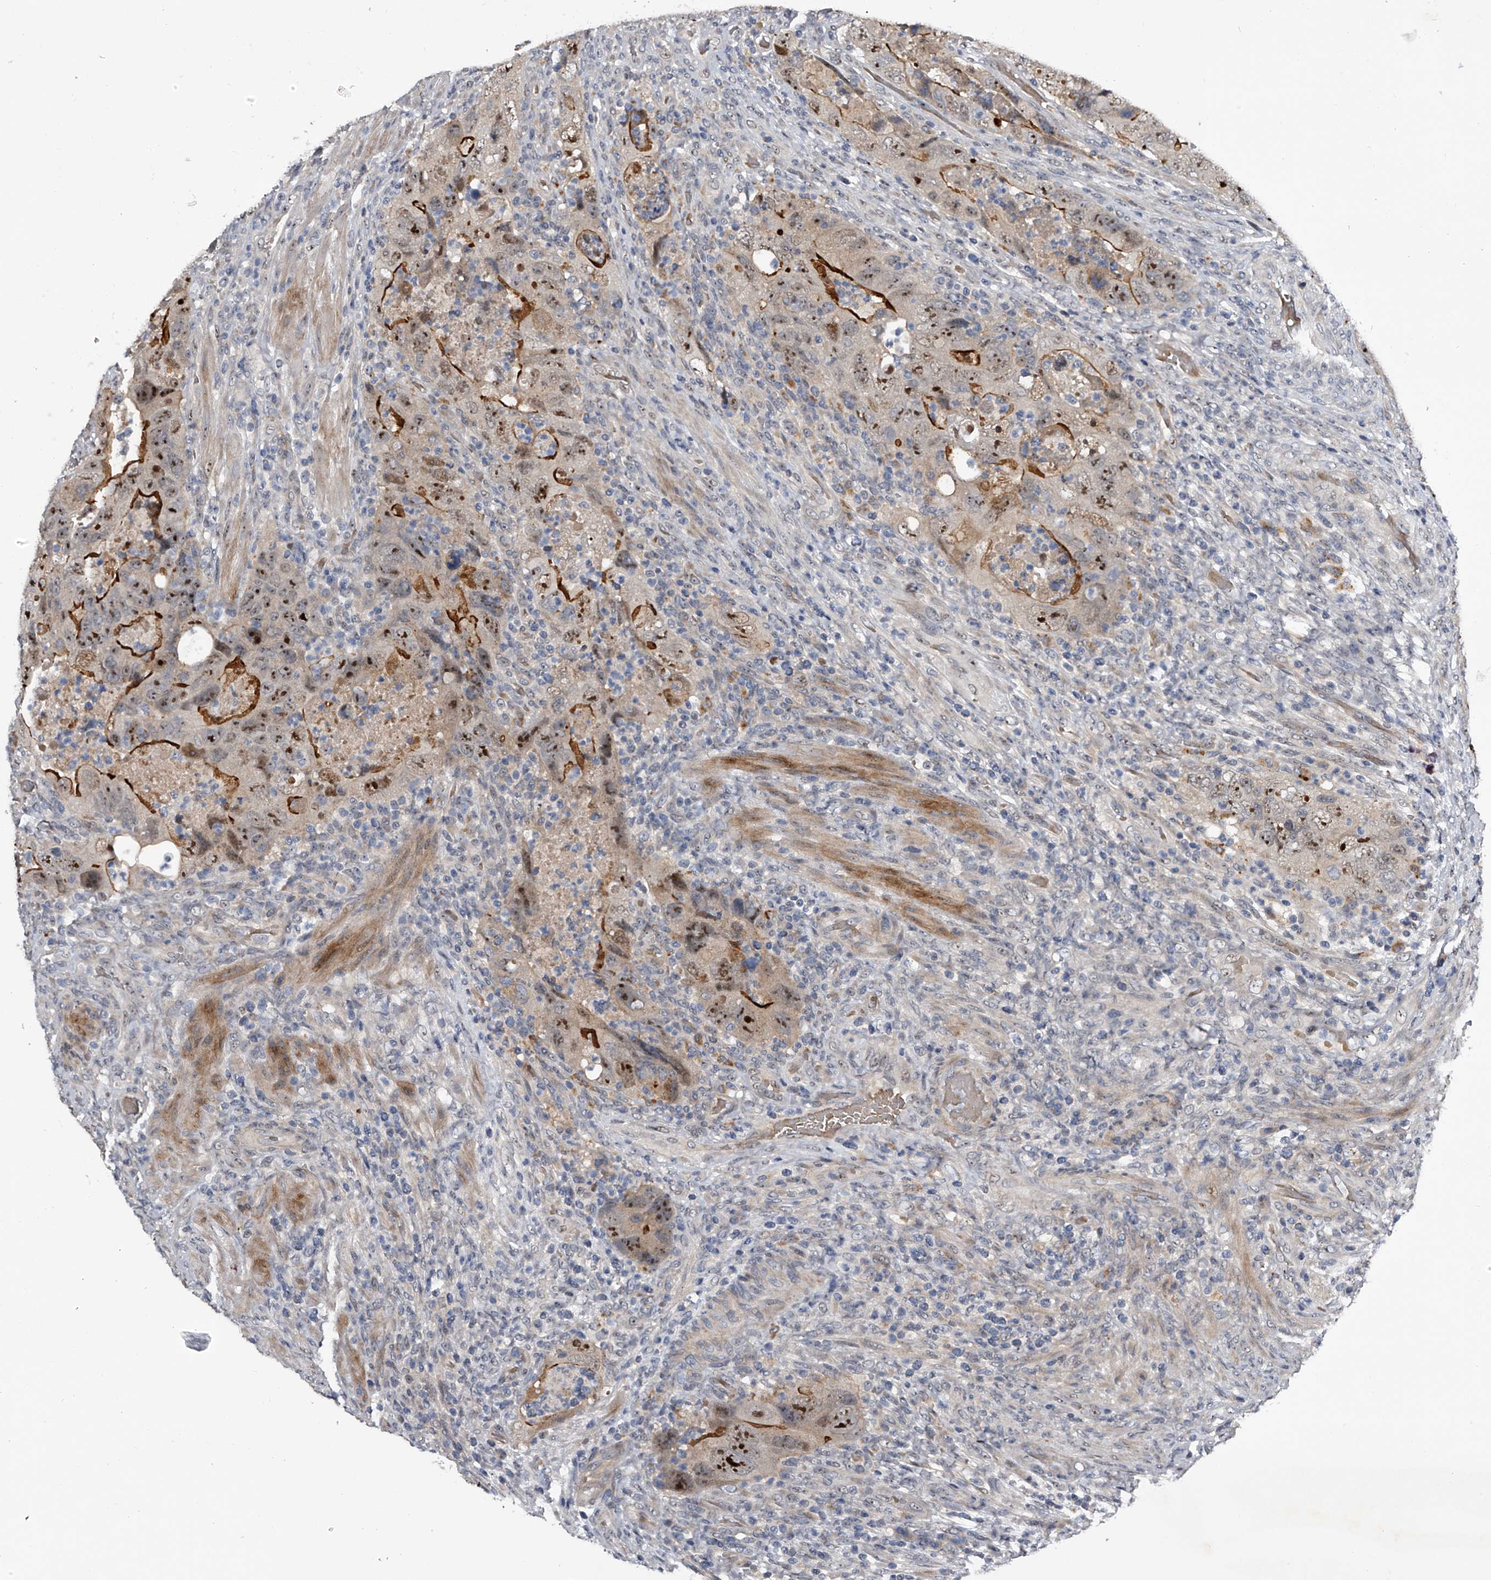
{"staining": {"intensity": "moderate", "quantity": "25%-75%", "location": "cytoplasmic/membranous,nuclear"}, "tissue": "colorectal cancer", "cell_type": "Tumor cells", "image_type": "cancer", "snomed": [{"axis": "morphology", "description": "Adenocarcinoma, NOS"}, {"axis": "topography", "description": "Rectum"}], "caption": "DAB immunohistochemical staining of colorectal adenocarcinoma displays moderate cytoplasmic/membranous and nuclear protein positivity in about 25%-75% of tumor cells.", "gene": "MDN1", "patient": {"sex": "male", "age": 63}}